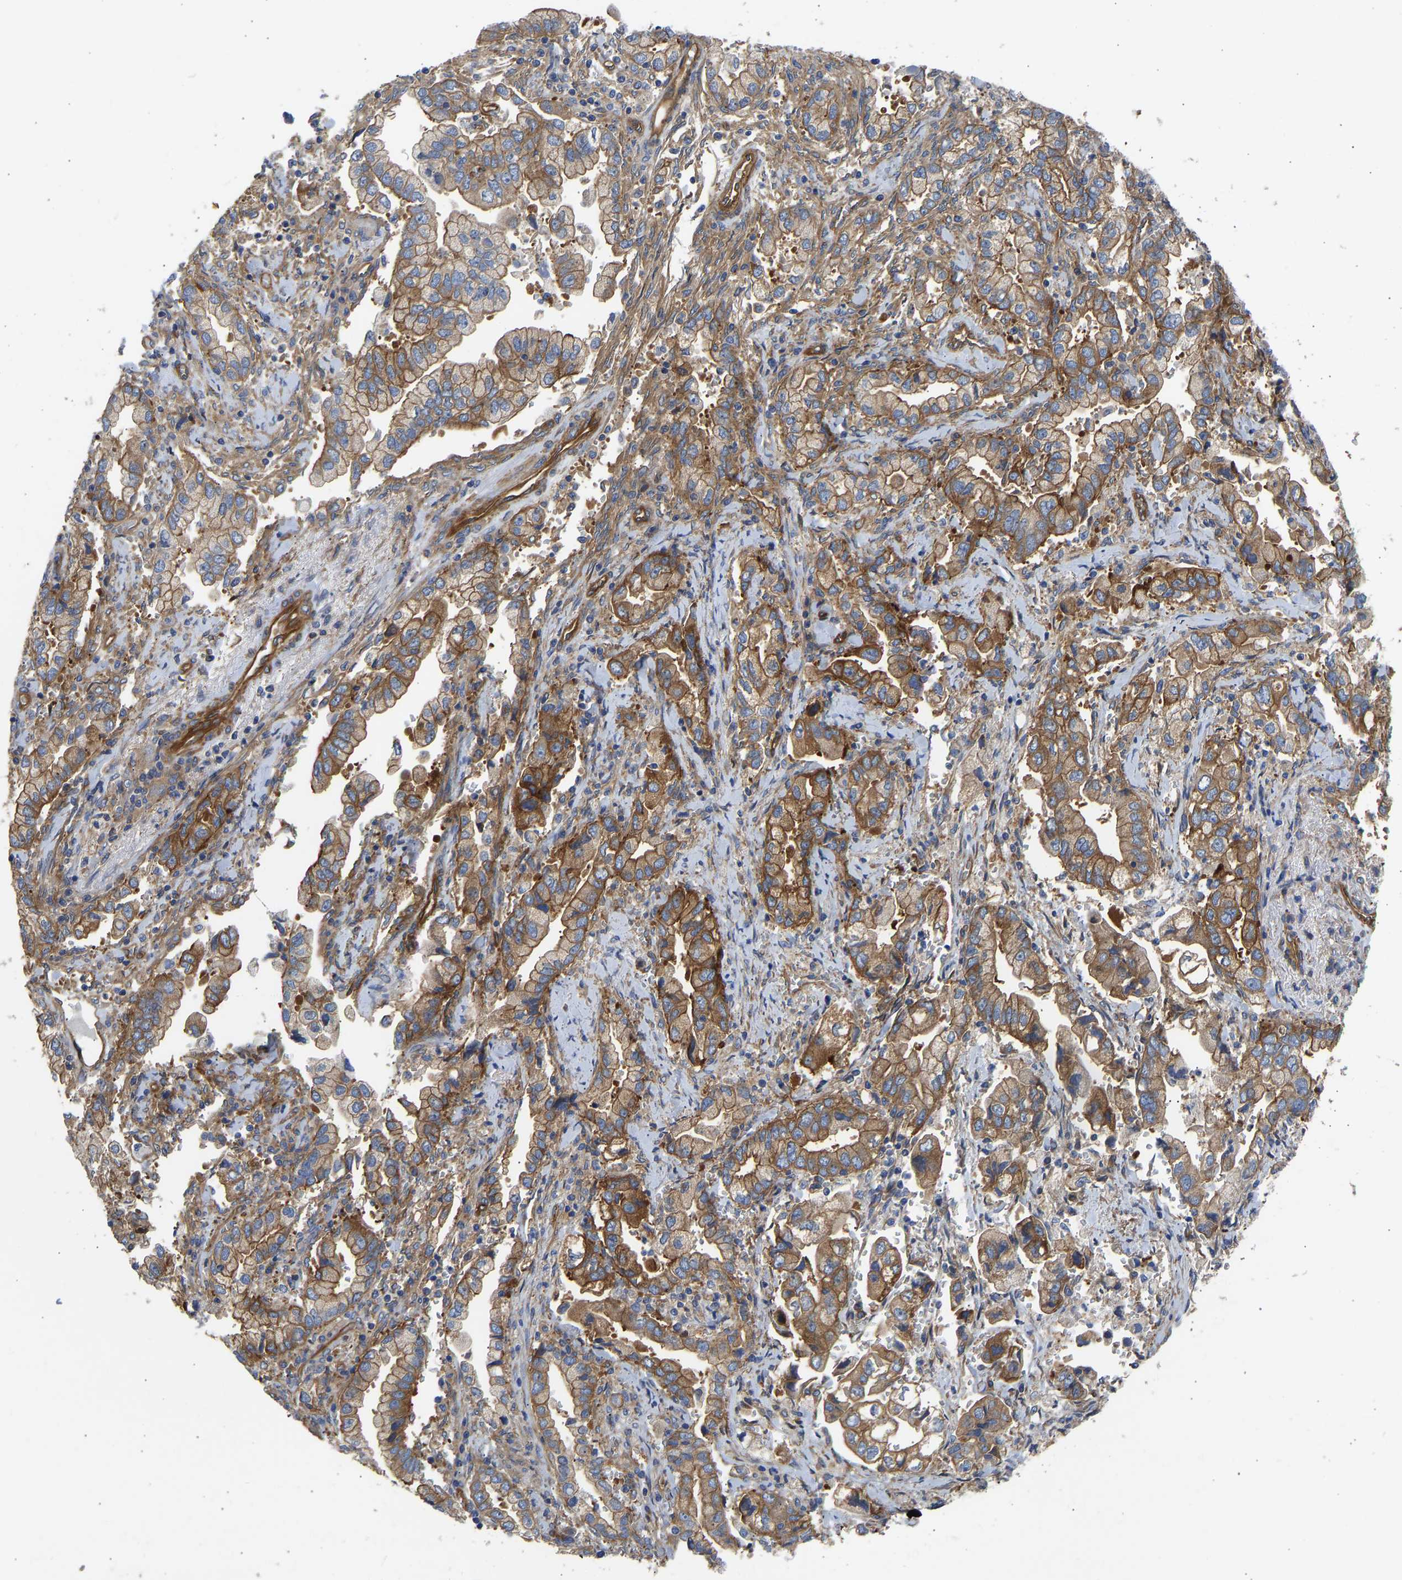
{"staining": {"intensity": "moderate", "quantity": ">75%", "location": "cytoplasmic/membranous"}, "tissue": "stomach cancer", "cell_type": "Tumor cells", "image_type": "cancer", "snomed": [{"axis": "morphology", "description": "Normal tissue, NOS"}, {"axis": "morphology", "description": "Adenocarcinoma, NOS"}, {"axis": "topography", "description": "Stomach"}], "caption": "Adenocarcinoma (stomach) tissue exhibits moderate cytoplasmic/membranous staining in about >75% of tumor cells", "gene": "MYO1C", "patient": {"sex": "male", "age": 62}}